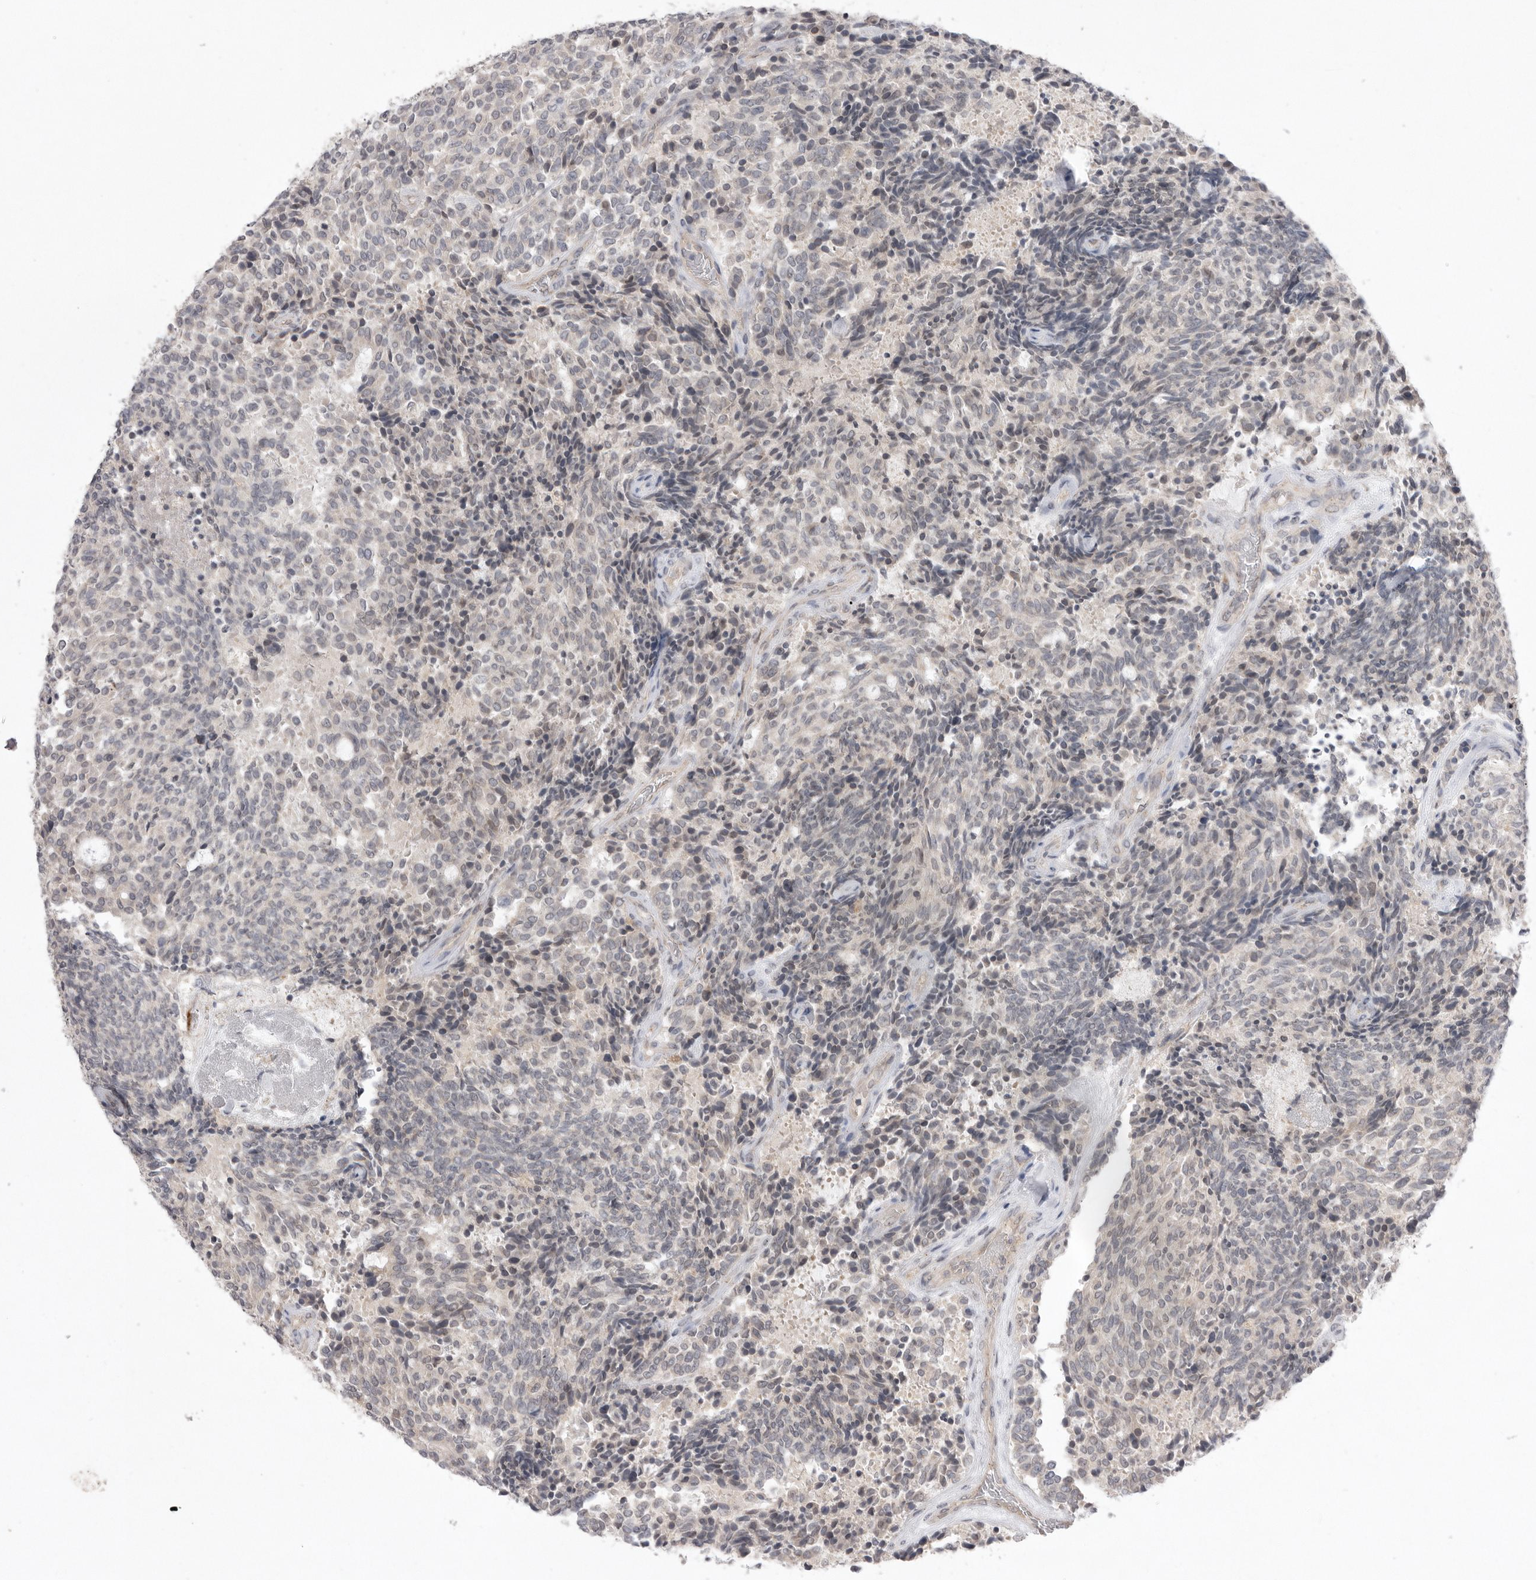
{"staining": {"intensity": "negative", "quantity": "none", "location": "none"}, "tissue": "carcinoid", "cell_type": "Tumor cells", "image_type": "cancer", "snomed": [{"axis": "morphology", "description": "Carcinoid, malignant, NOS"}, {"axis": "topography", "description": "Pancreas"}], "caption": "Tumor cells are negative for protein expression in human carcinoid. The staining is performed using DAB (3,3'-diaminobenzidine) brown chromogen with nuclei counter-stained in using hematoxylin.", "gene": "TLR3", "patient": {"sex": "female", "age": 54}}